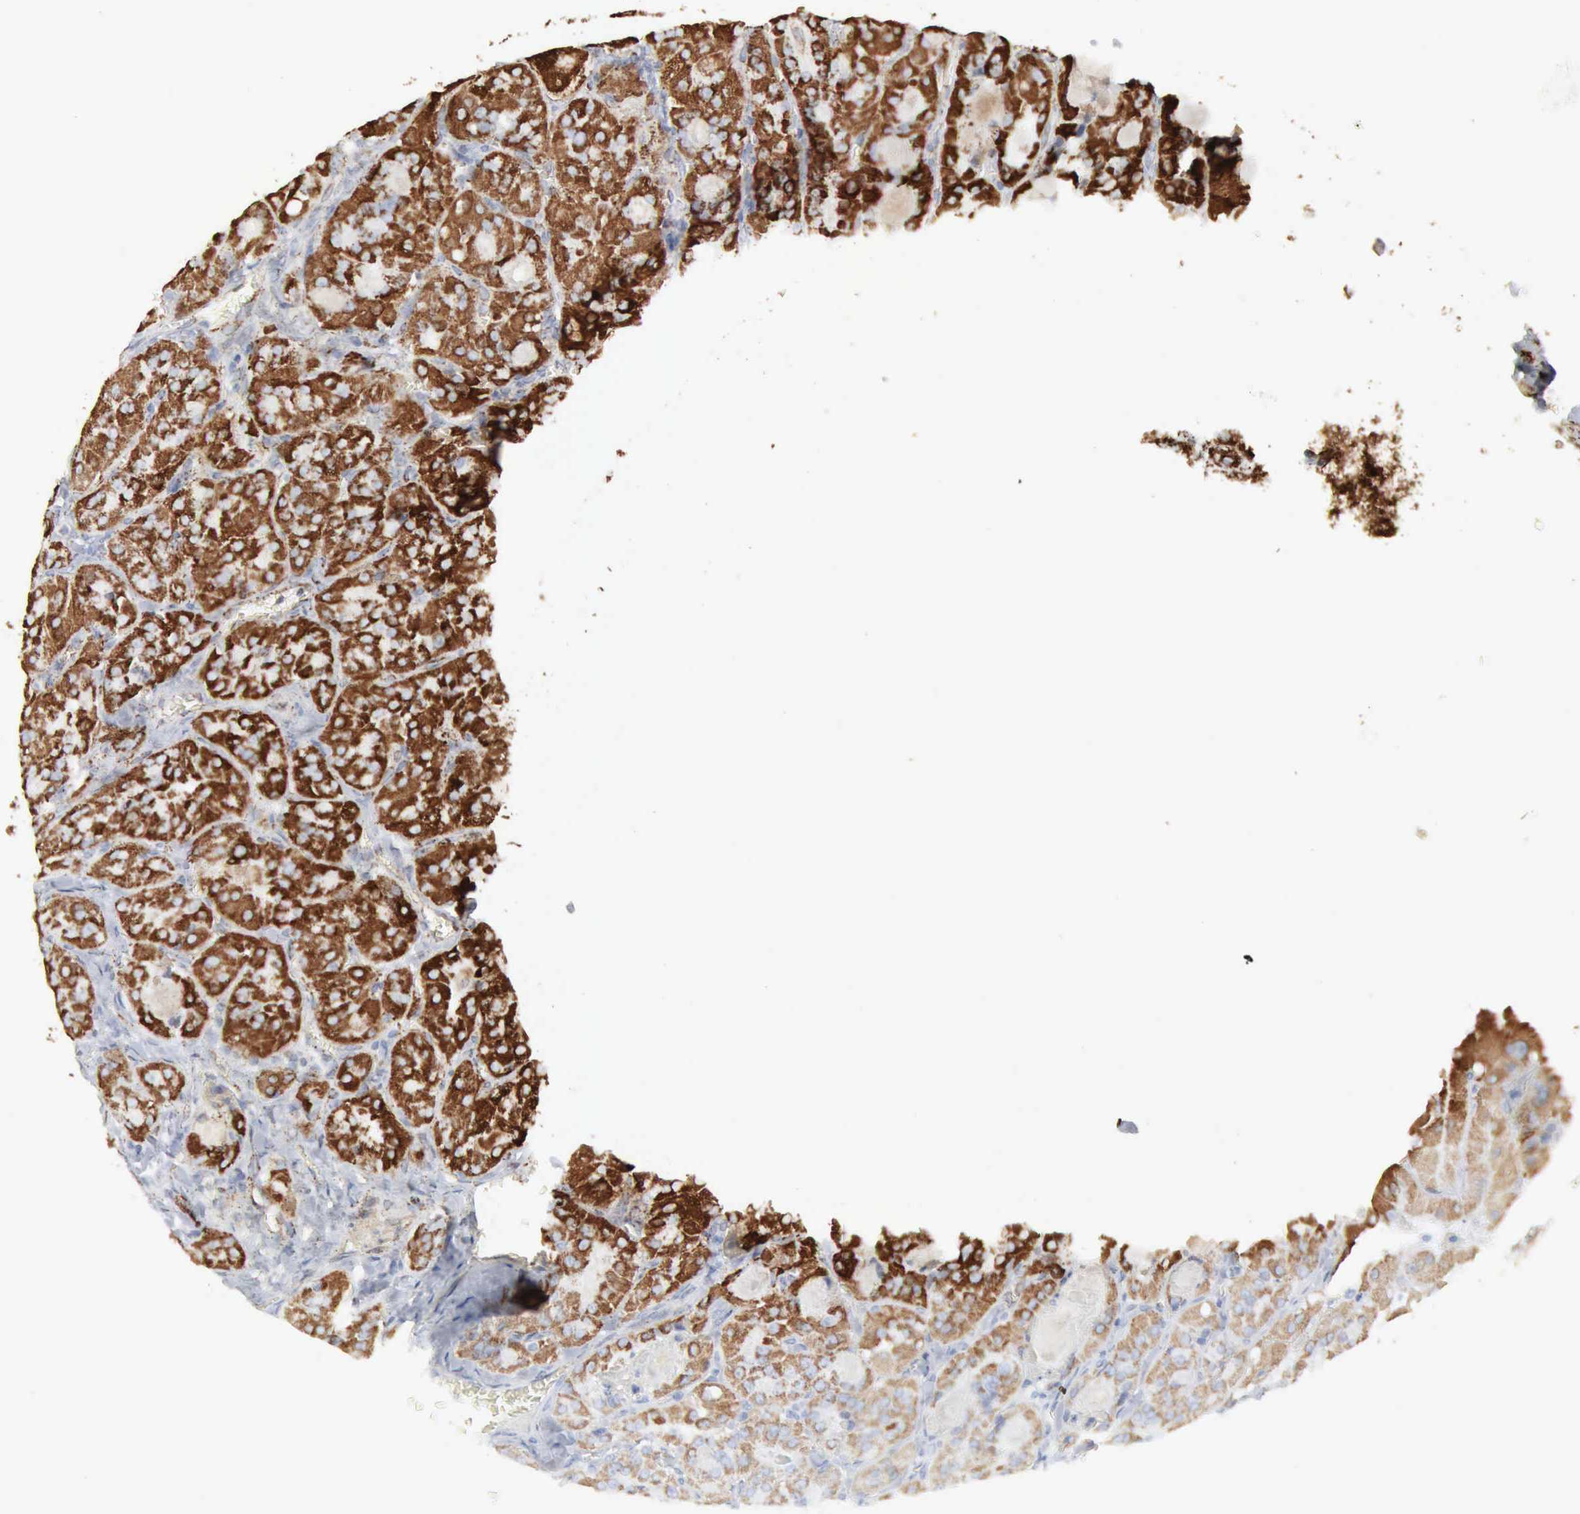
{"staining": {"intensity": "strong", "quantity": "25%-75%", "location": "cytoplasmic/membranous"}, "tissue": "thyroid cancer", "cell_type": "Tumor cells", "image_type": "cancer", "snomed": [{"axis": "morphology", "description": "Carcinoma, NOS"}, {"axis": "topography", "description": "Thyroid gland"}], "caption": "A high-resolution photomicrograph shows immunohistochemistry (IHC) staining of carcinoma (thyroid), which displays strong cytoplasmic/membranous expression in approximately 25%-75% of tumor cells.", "gene": "ACO2", "patient": {"sex": "male", "age": 76}}